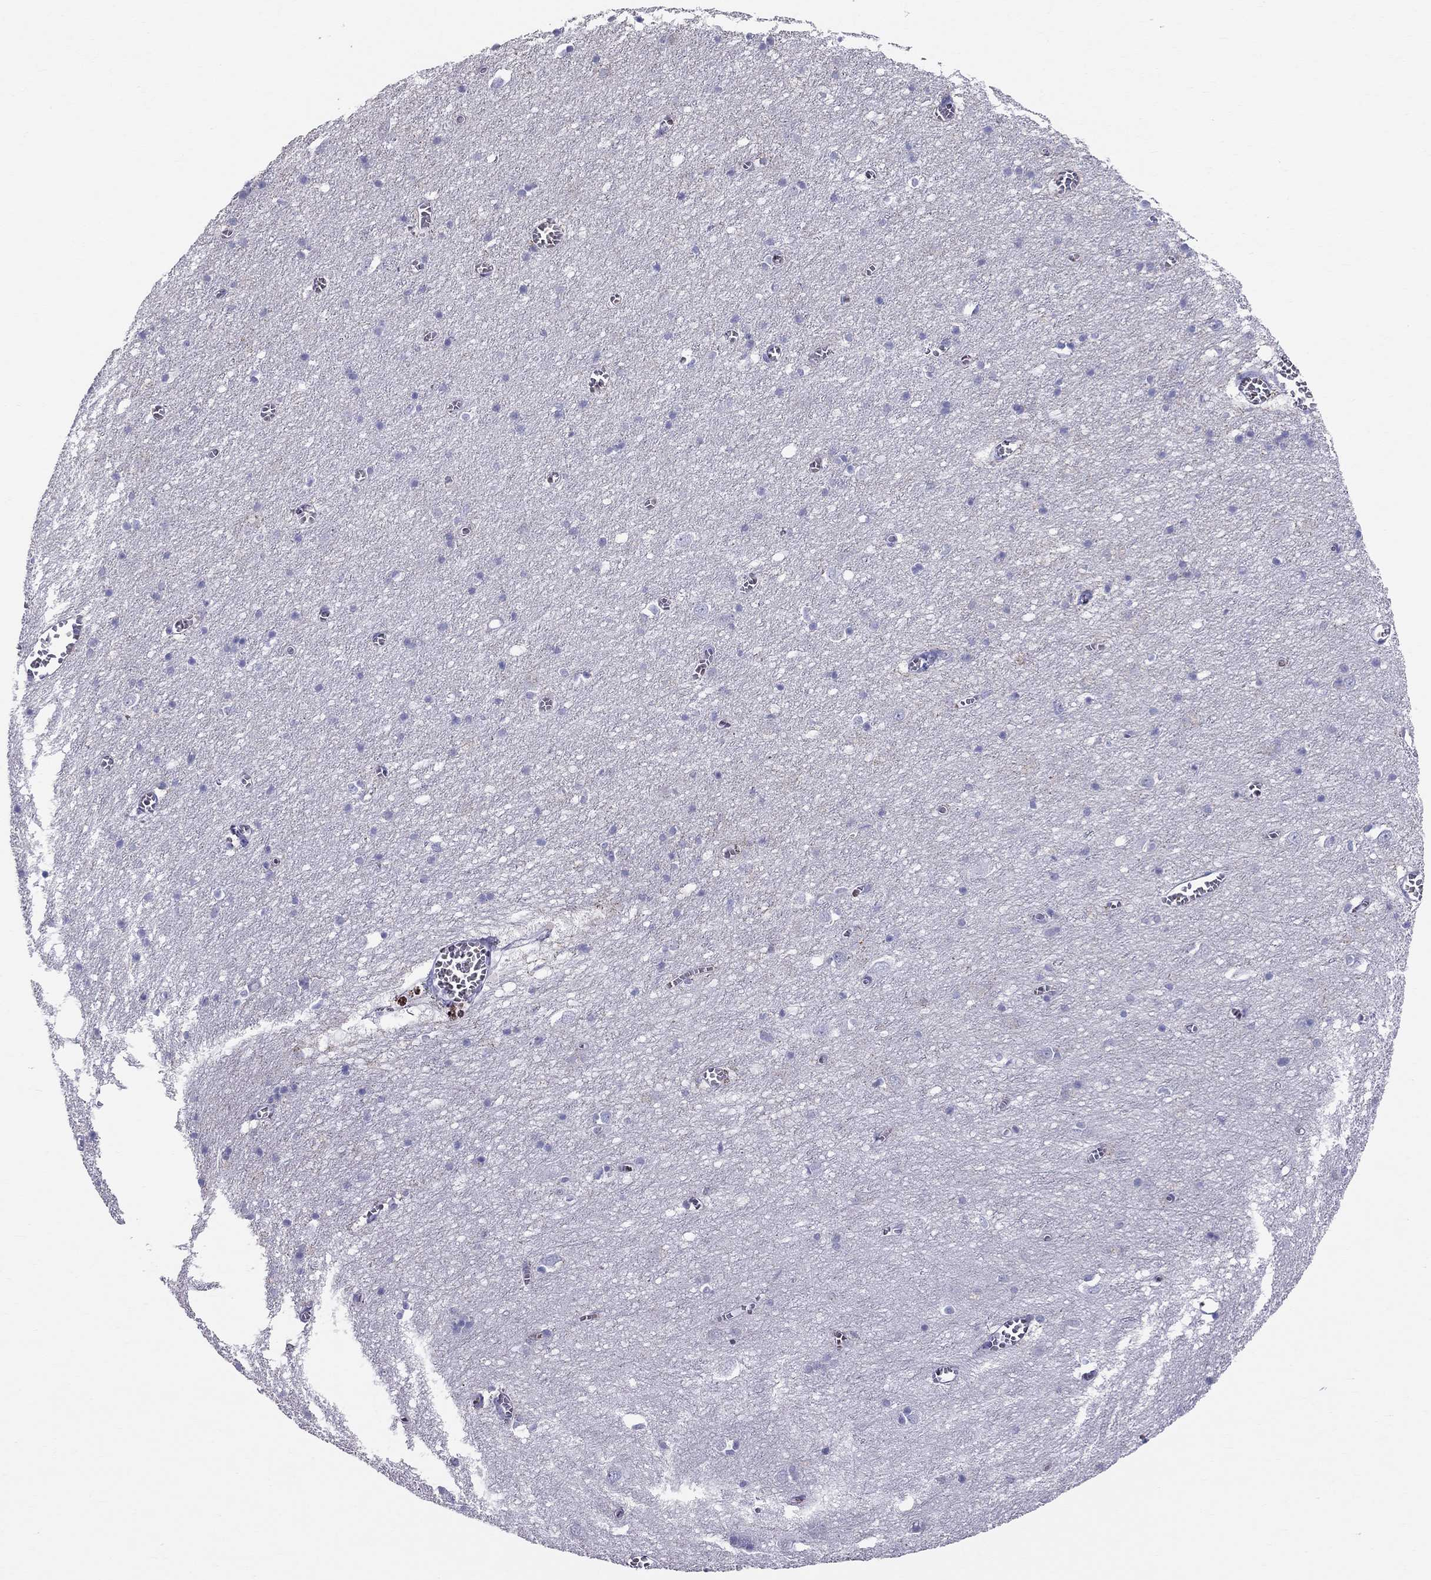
{"staining": {"intensity": "negative", "quantity": "none", "location": "none"}, "tissue": "cerebral cortex", "cell_type": "Endothelial cells", "image_type": "normal", "snomed": [{"axis": "morphology", "description": "Normal tissue, NOS"}, {"axis": "topography", "description": "Cerebral cortex"}], "caption": "Normal cerebral cortex was stained to show a protein in brown. There is no significant positivity in endothelial cells.", "gene": "DNAAF6", "patient": {"sex": "male", "age": 70}}